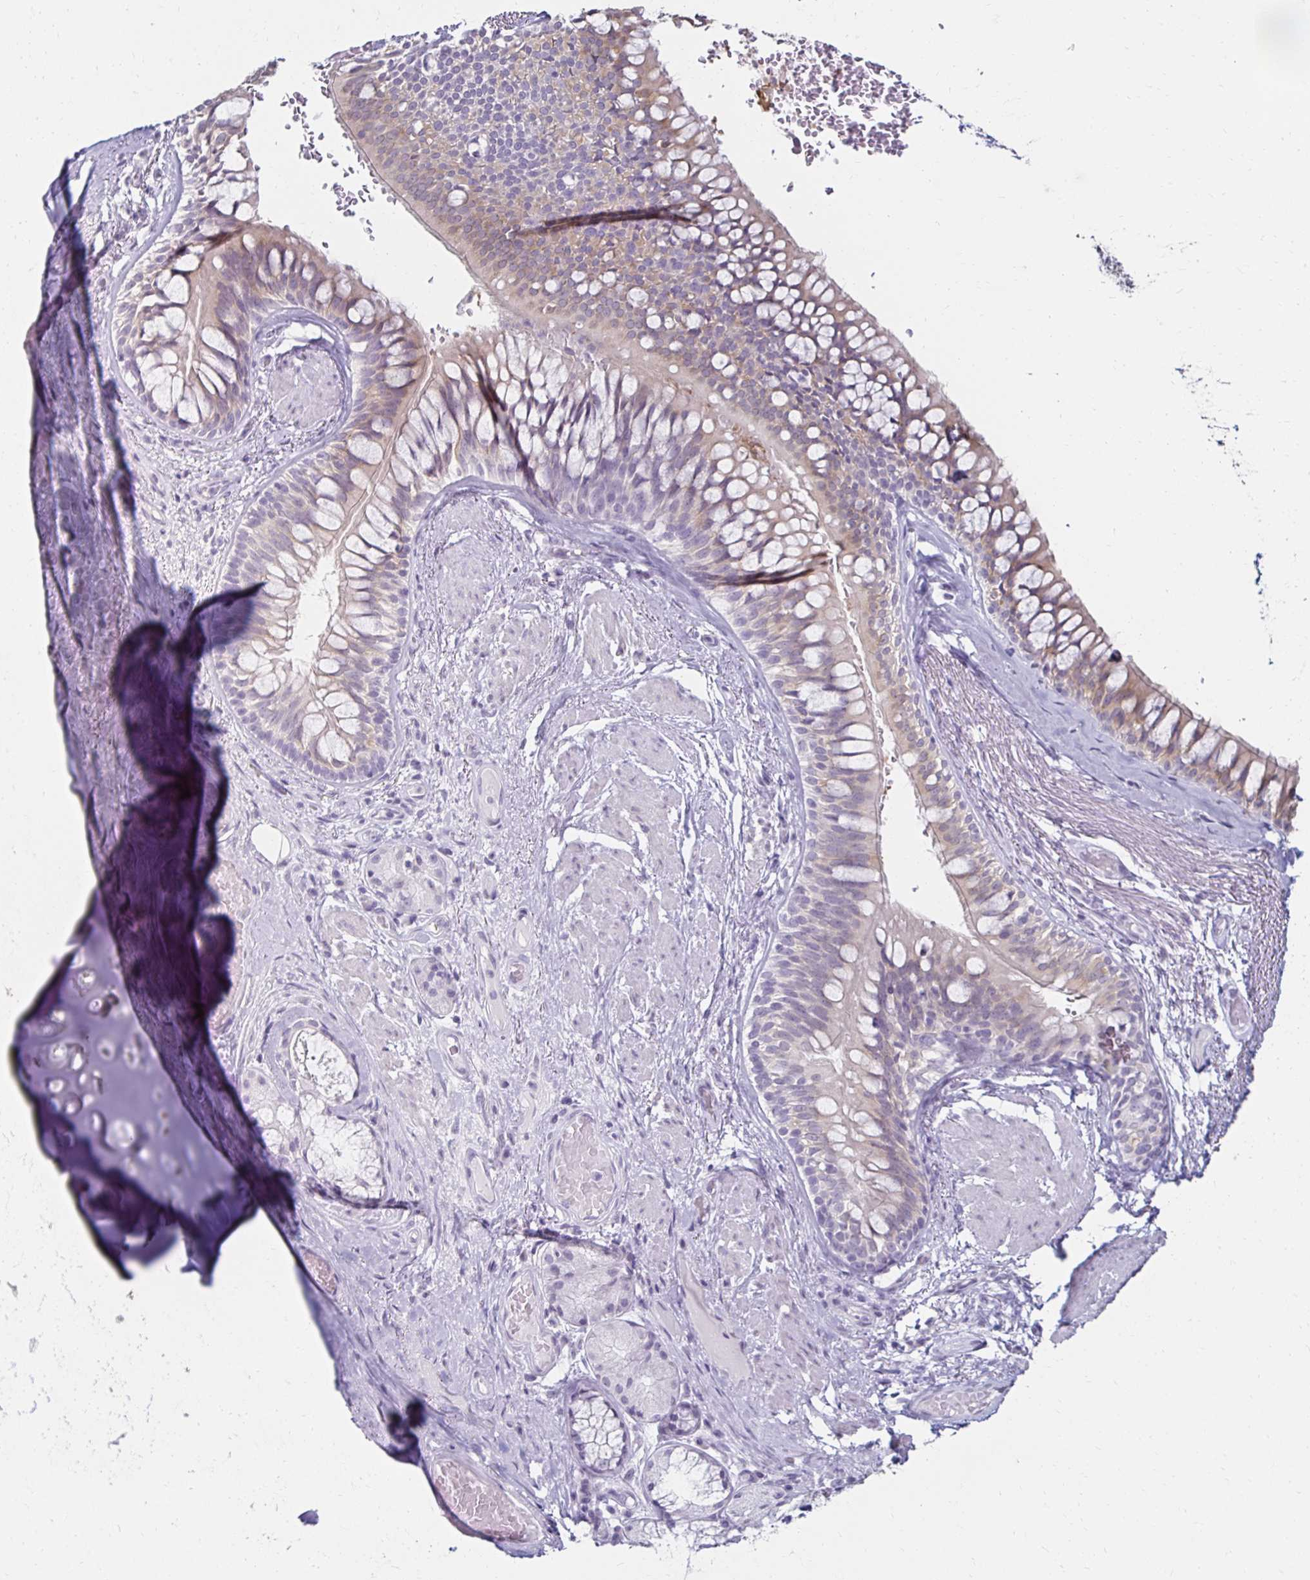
{"staining": {"intensity": "negative", "quantity": "none", "location": "none"}, "tissue": "adipose tissue", "cell_type": "Adipocytes", "image_type": "normal", "snomed": [{"axis": "morphology", "description": "Normal tissue, NOS"}, {"axis": "topography", "description": "Cartilage tissue"}, {"axis": "topography", "description": "Bronchus"}], "caption": "Adipocytes are negative for protein expression in unremarkable human adipose tissue. (DAB immunohistochemistry (IHC) visualized using brightfield microscopy, high magnification).", "gene": "TOMM34", "patient": {"sex": "male", "age": 64}}